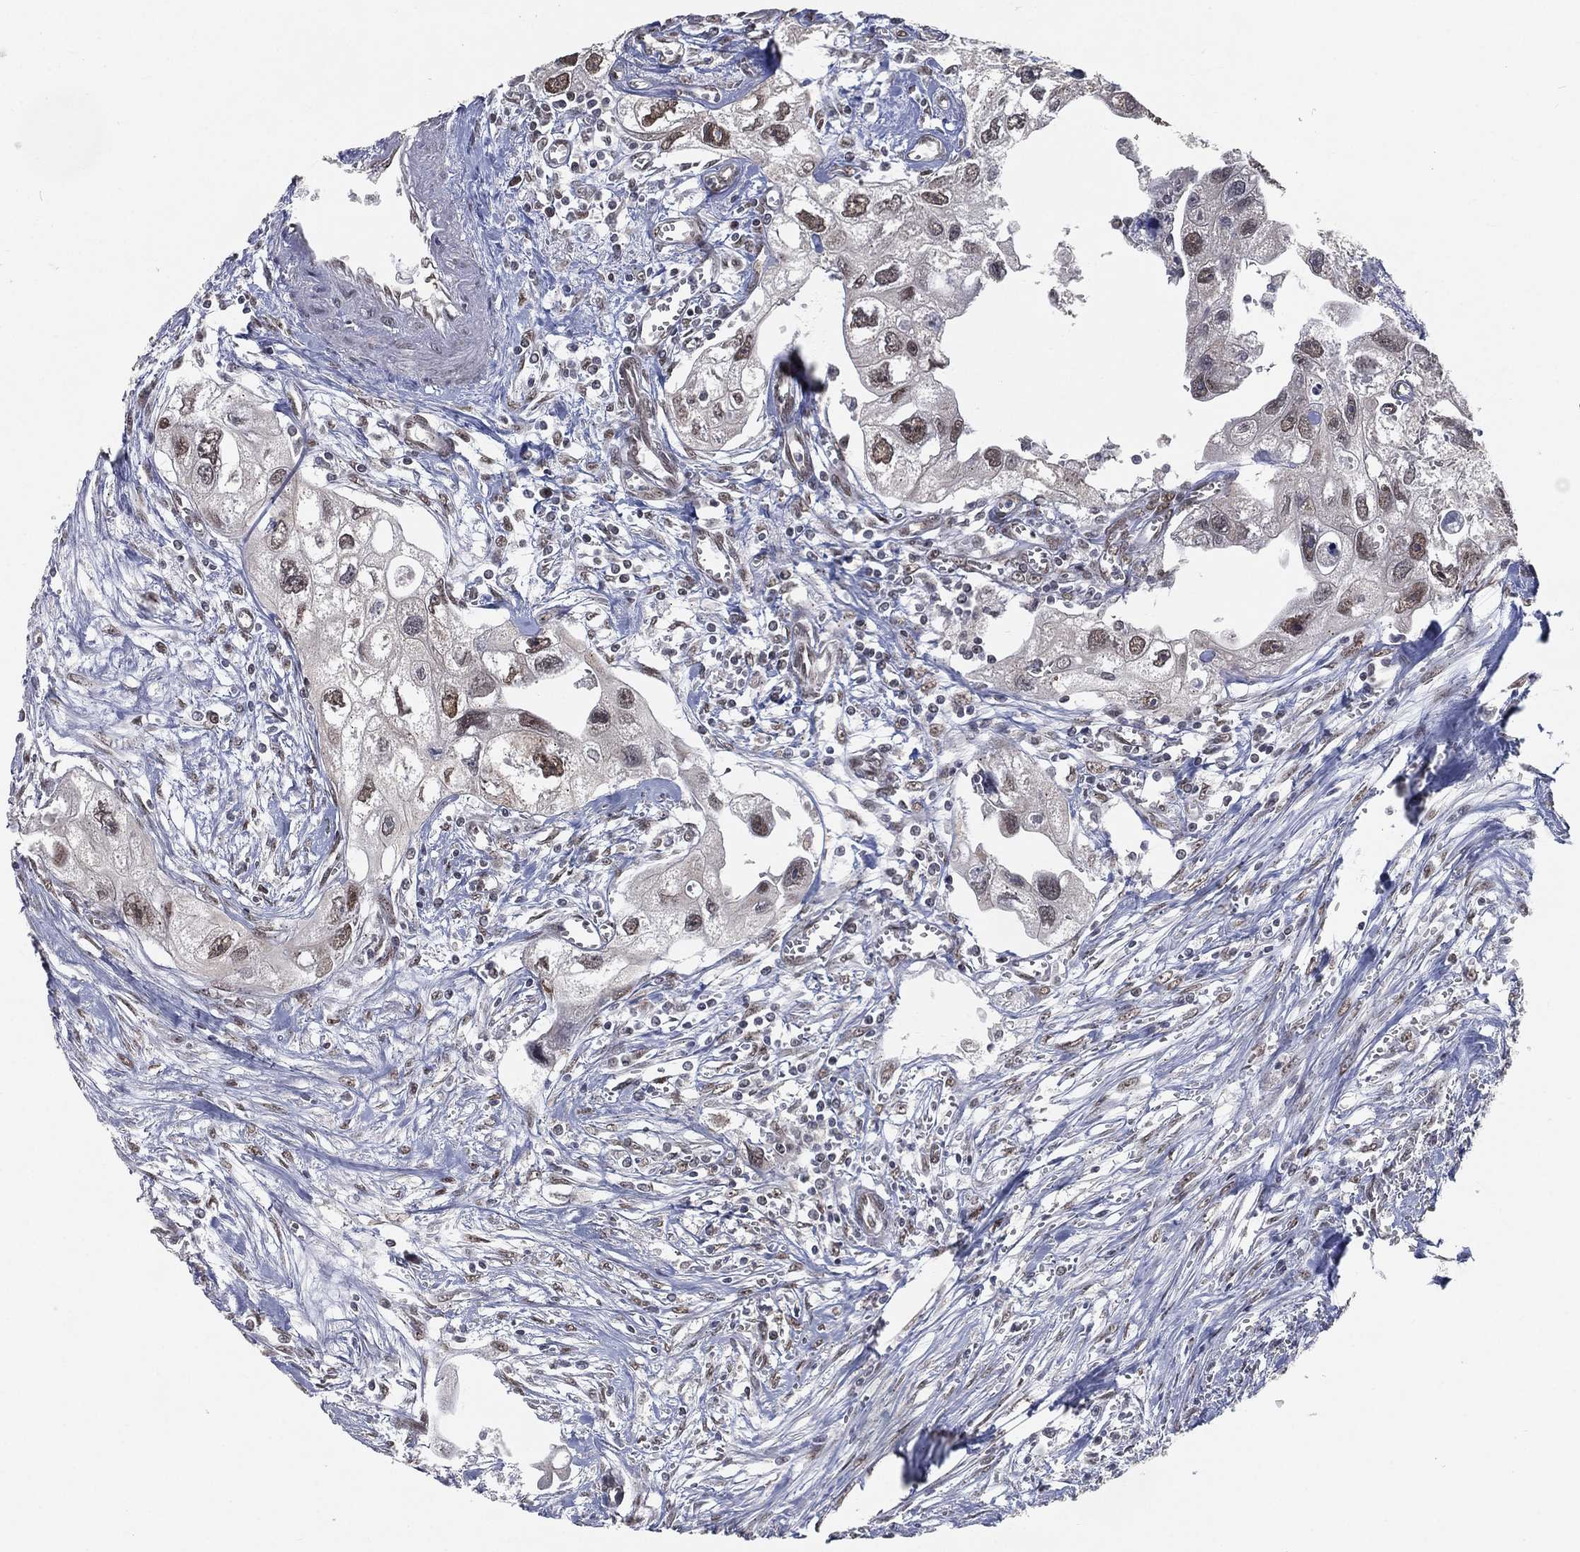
{"staining": {"intensity": "weak", "quantity": "<25%", "location": "nuclear"}, "tissue": "urothelial cancer", "cell_type": "Tumor cells", "image_type": "cancer", "snomed": [{"axis": "morphology", "description": "Urothelial carcinoma, High grade"}, {"axis": "topography", "description": "Urinary bladder"}], "caption": "A photomicrograph of urothelial cancer stained for a protein shows no brown staining in tumor cells.", "gene": "YLPM1", "patient": {"sex": "male", "age": 59}}